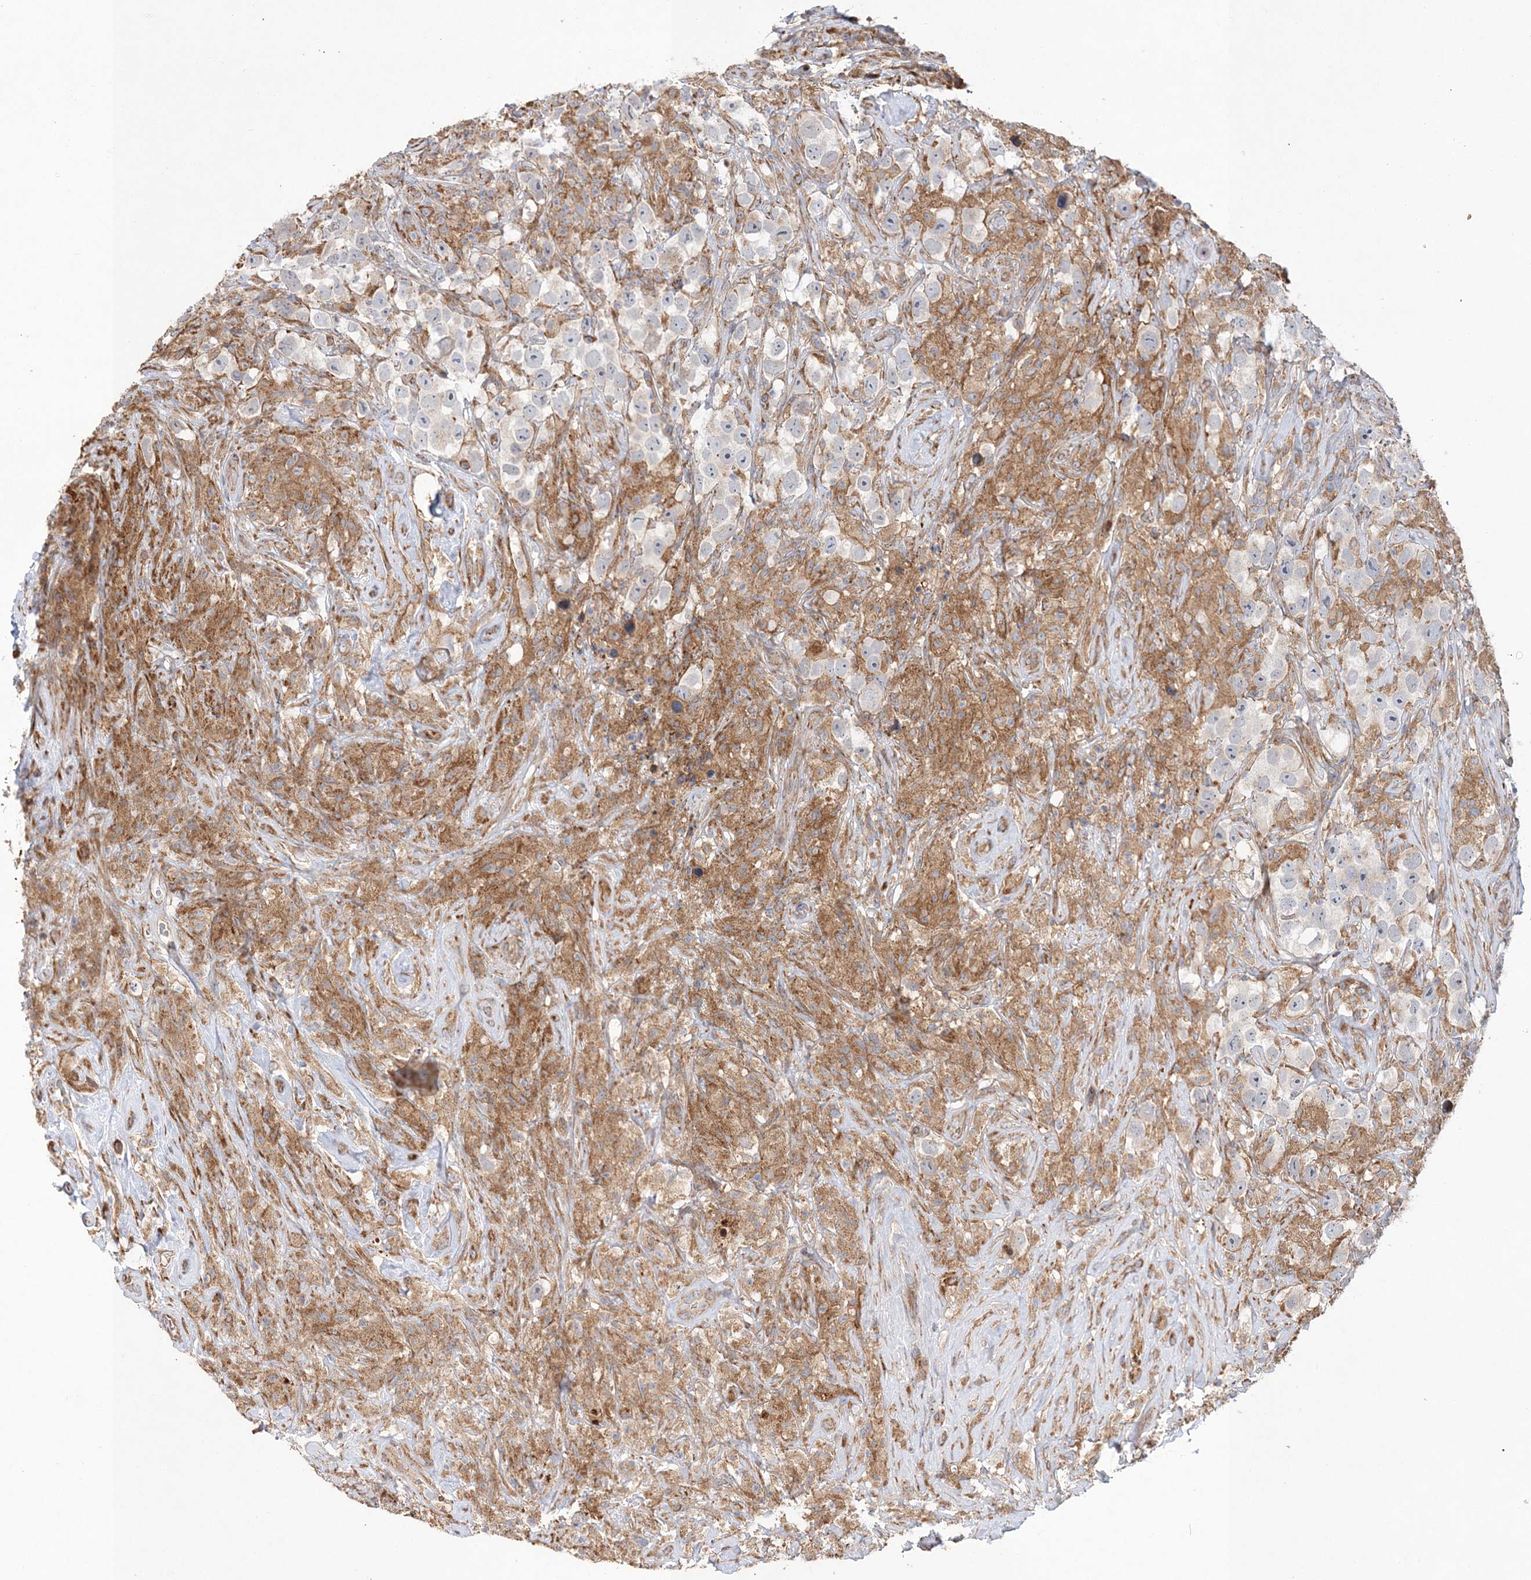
{"staining": {"intensity": "negative", "quantity": "none", "location": "none"}, "tissue": "testis cancer", "cell_type": "Tumor cells", "image_type": "cancer", "snomed": [{"axis": "morphology", "description": "Seminoma, NOS"}, {"axis": "topography", "description": "Testis"}], "caption": "Tumor cells are negative for brown protein staining in seminoma (testis). (Stains: DAB (3,3'-diaminobenzidine) immunohistochemistry (IHC) with hematoxylin counter stain, Microscopy: brightfield microscopy at high magnification).", "gene": "ZFYVE16", "patient": {"sex": "male", "age": 49}}